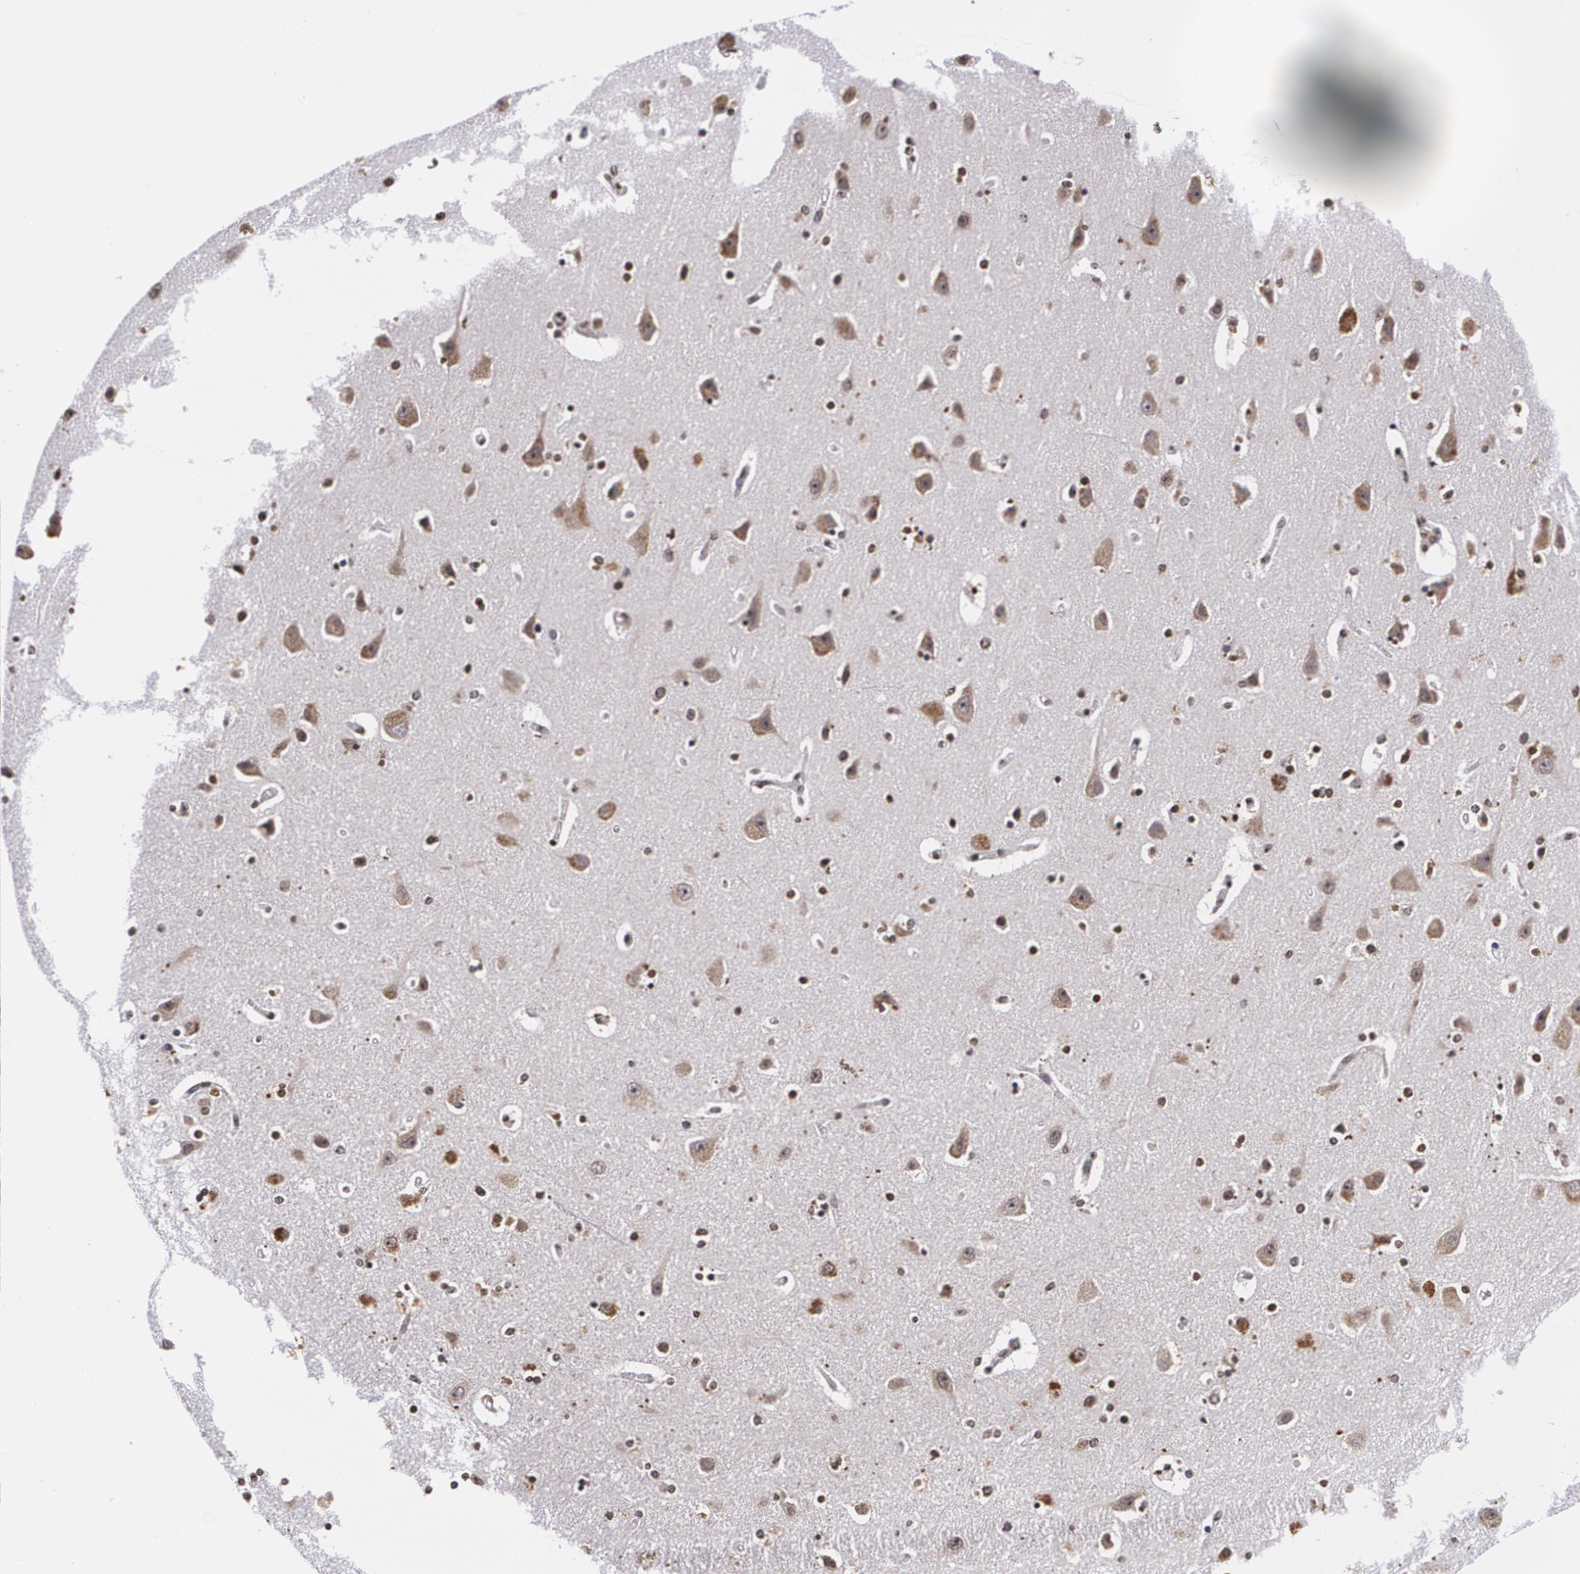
{"staining": {"intensity": "moderate", "quantity": "<25%", "location": "cytoplasmic/membranous"}, "tissue": "caudate", "cell_type": "Glial cells", "image_type": "normal", "snomed": [{"axis": "morphology", "description": "Normal tissue, NOS"}, {"axis": "topography", "description": "Lateral ventricle wall"}], "caption": "Protein expression analysis of benign caudate demonstrates moderate cytoplasmic/membranous expression in approximately <25% of glial cells.", "gene": "MVP", "patient": {"sex": "female", "age": 54}}